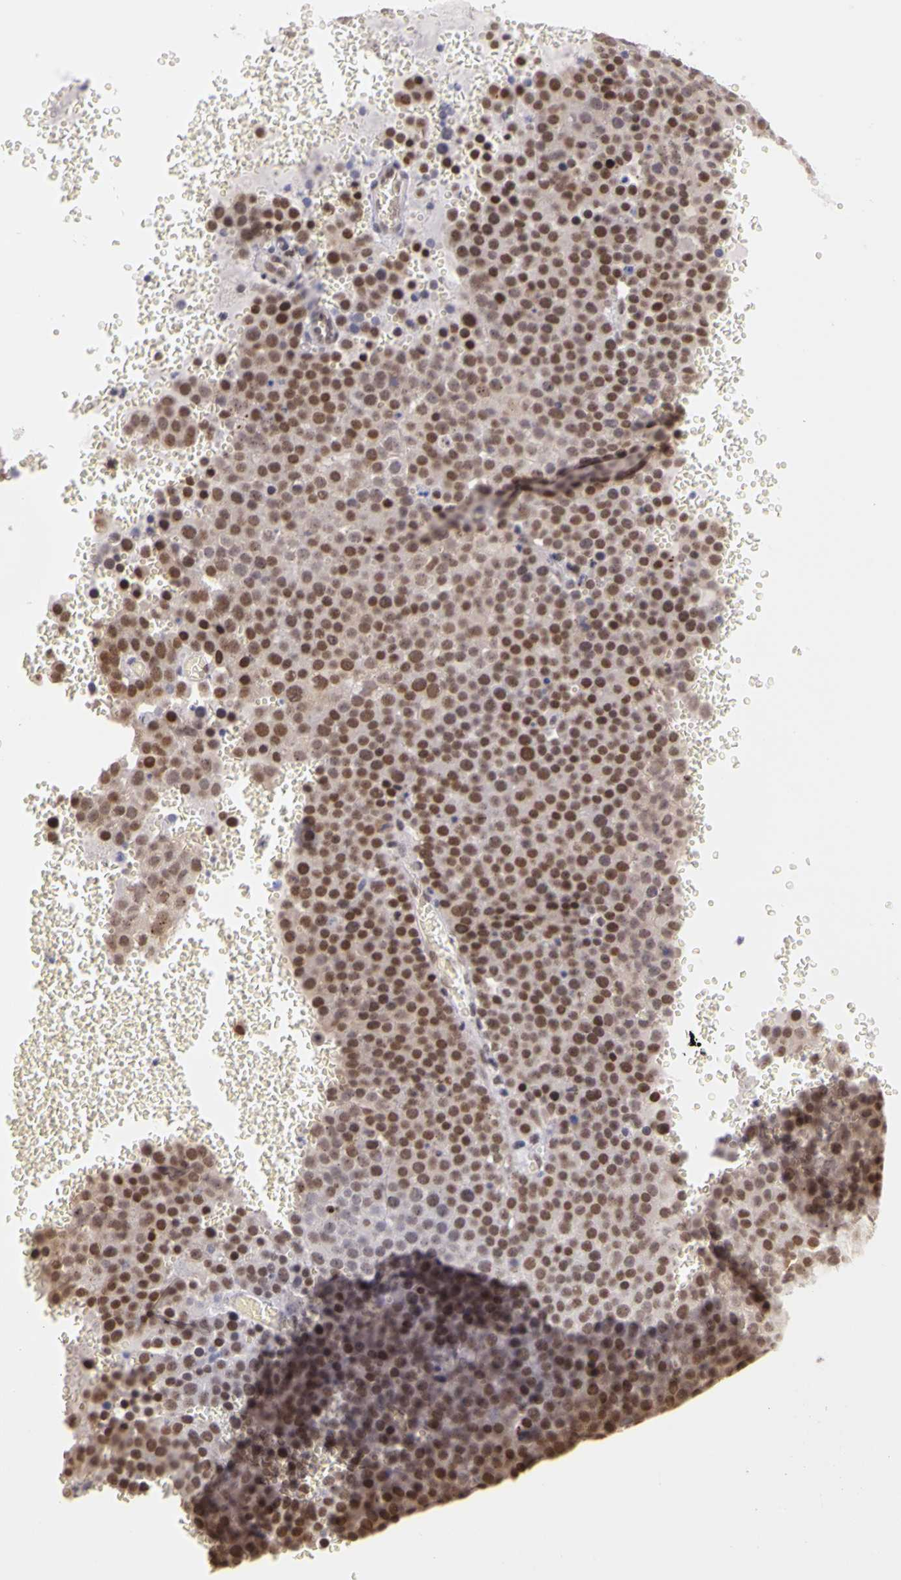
{"staining": {"intensity": "moderate", "quantity": ">75%", "location": "nuclear"}, "tissue": "testis cancer", "cell_type": "Tumor cells", "image_type": "cancer", "snomed": [{"axis": "morphology", "description": "Seminoma, NOS"}, {"axis": "topography", "description": "Testis"}], "caption": "Protein analysis of testis cancer tissue shows moderate nuclear staining in approximately >75% of tumor cells.", "gene": "WDR13", "patient": {"sex": "male", "age": 71}}